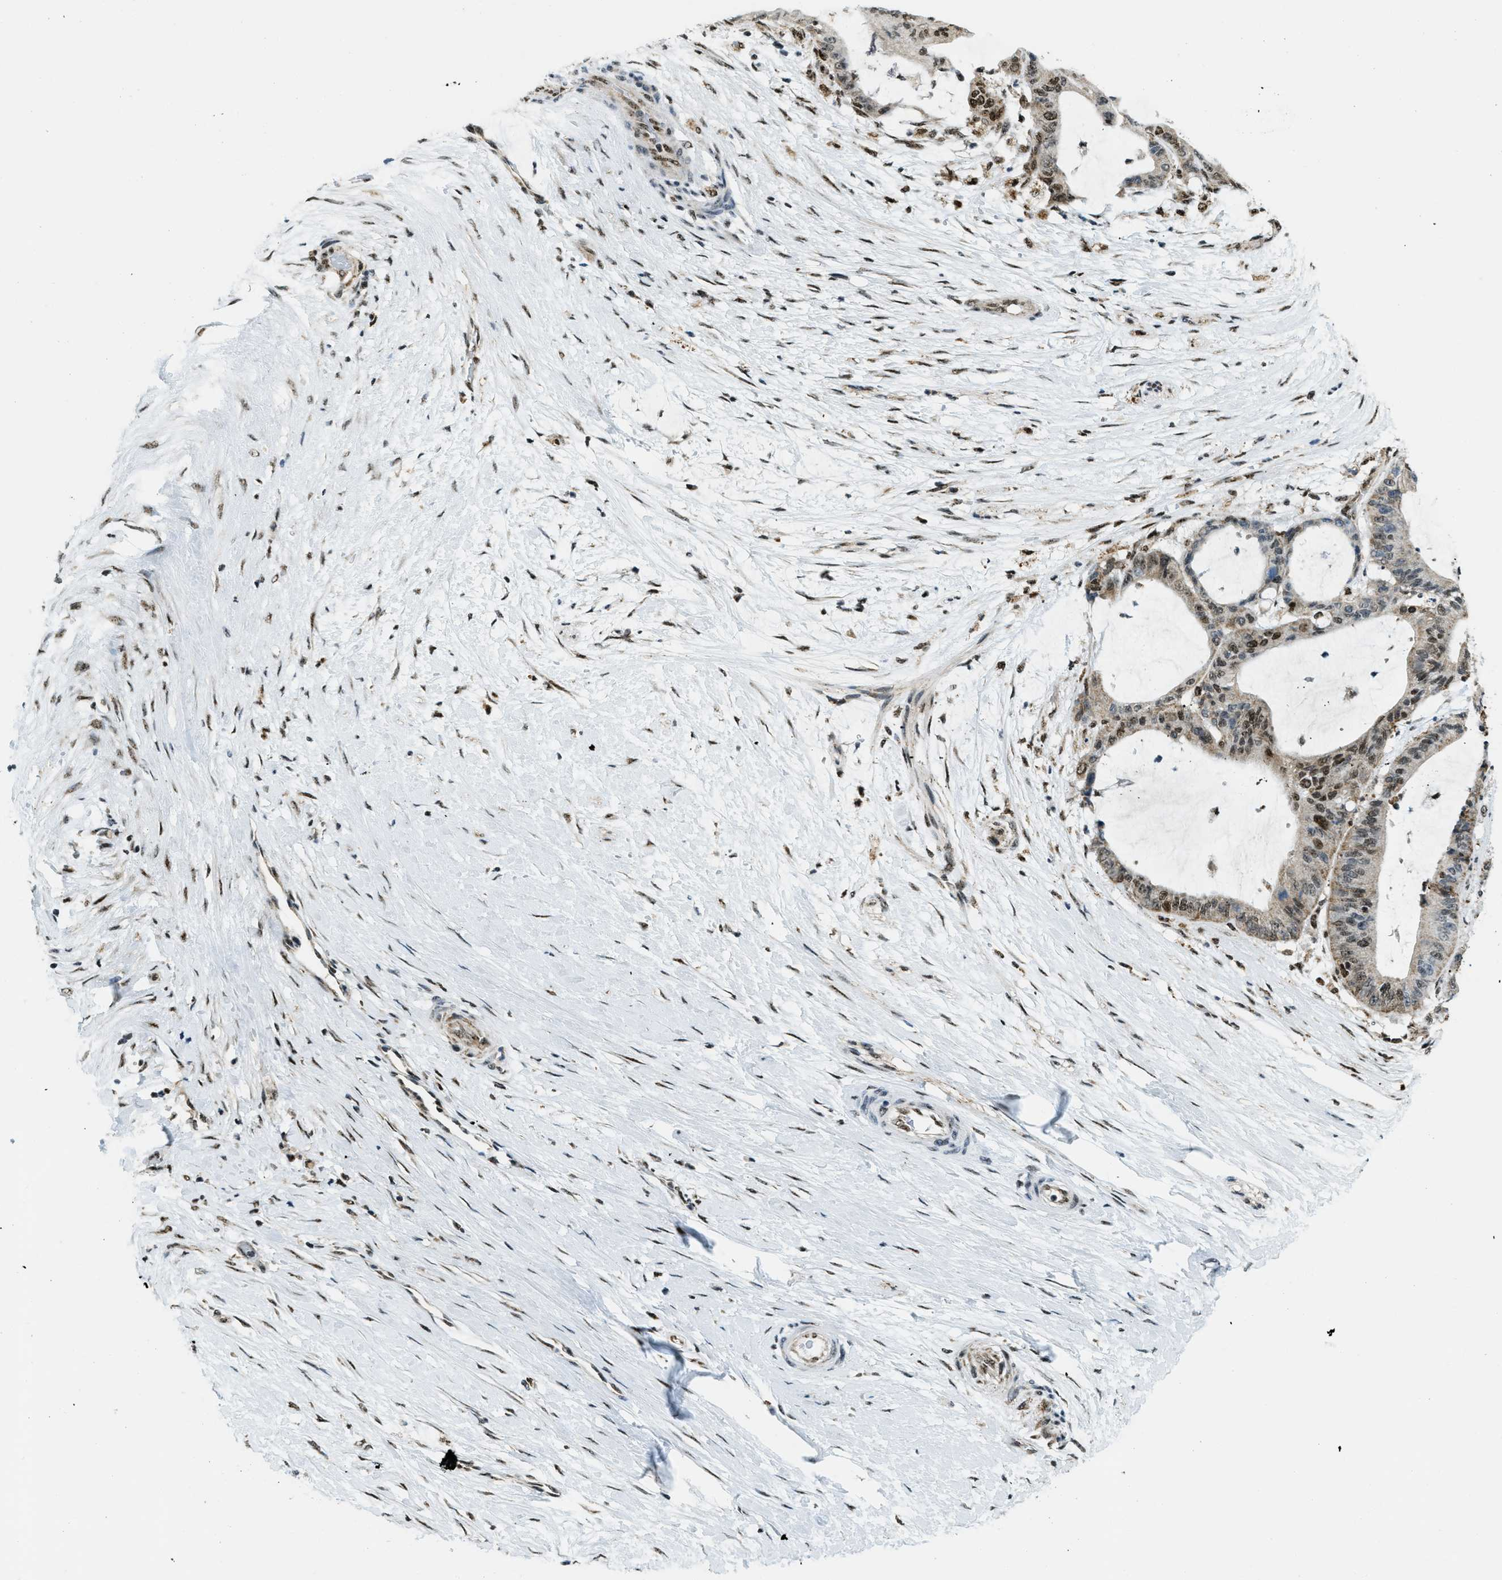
{"staining": {"intensity": "strong", "quantity": ">75%", "location": "cytoplasmic/membranous,nuclear"}, "tissue": "liver cancer", "cell_type": "Tumor cells", "image_type": "cancer", "snomed": [{"axis": "morphology", "description": "Cholangiocarcinoma"}, {"axis": "topography", "description": "Liver"}], "caption": "Immunohistochemical staining of human liver cancer displays high levels of strong cytoplasmic/membranous and nuclear expression in approximately >75% of tumor cells.", "gene": "SP100", "patient": {"sex": "female", "age": 73}}